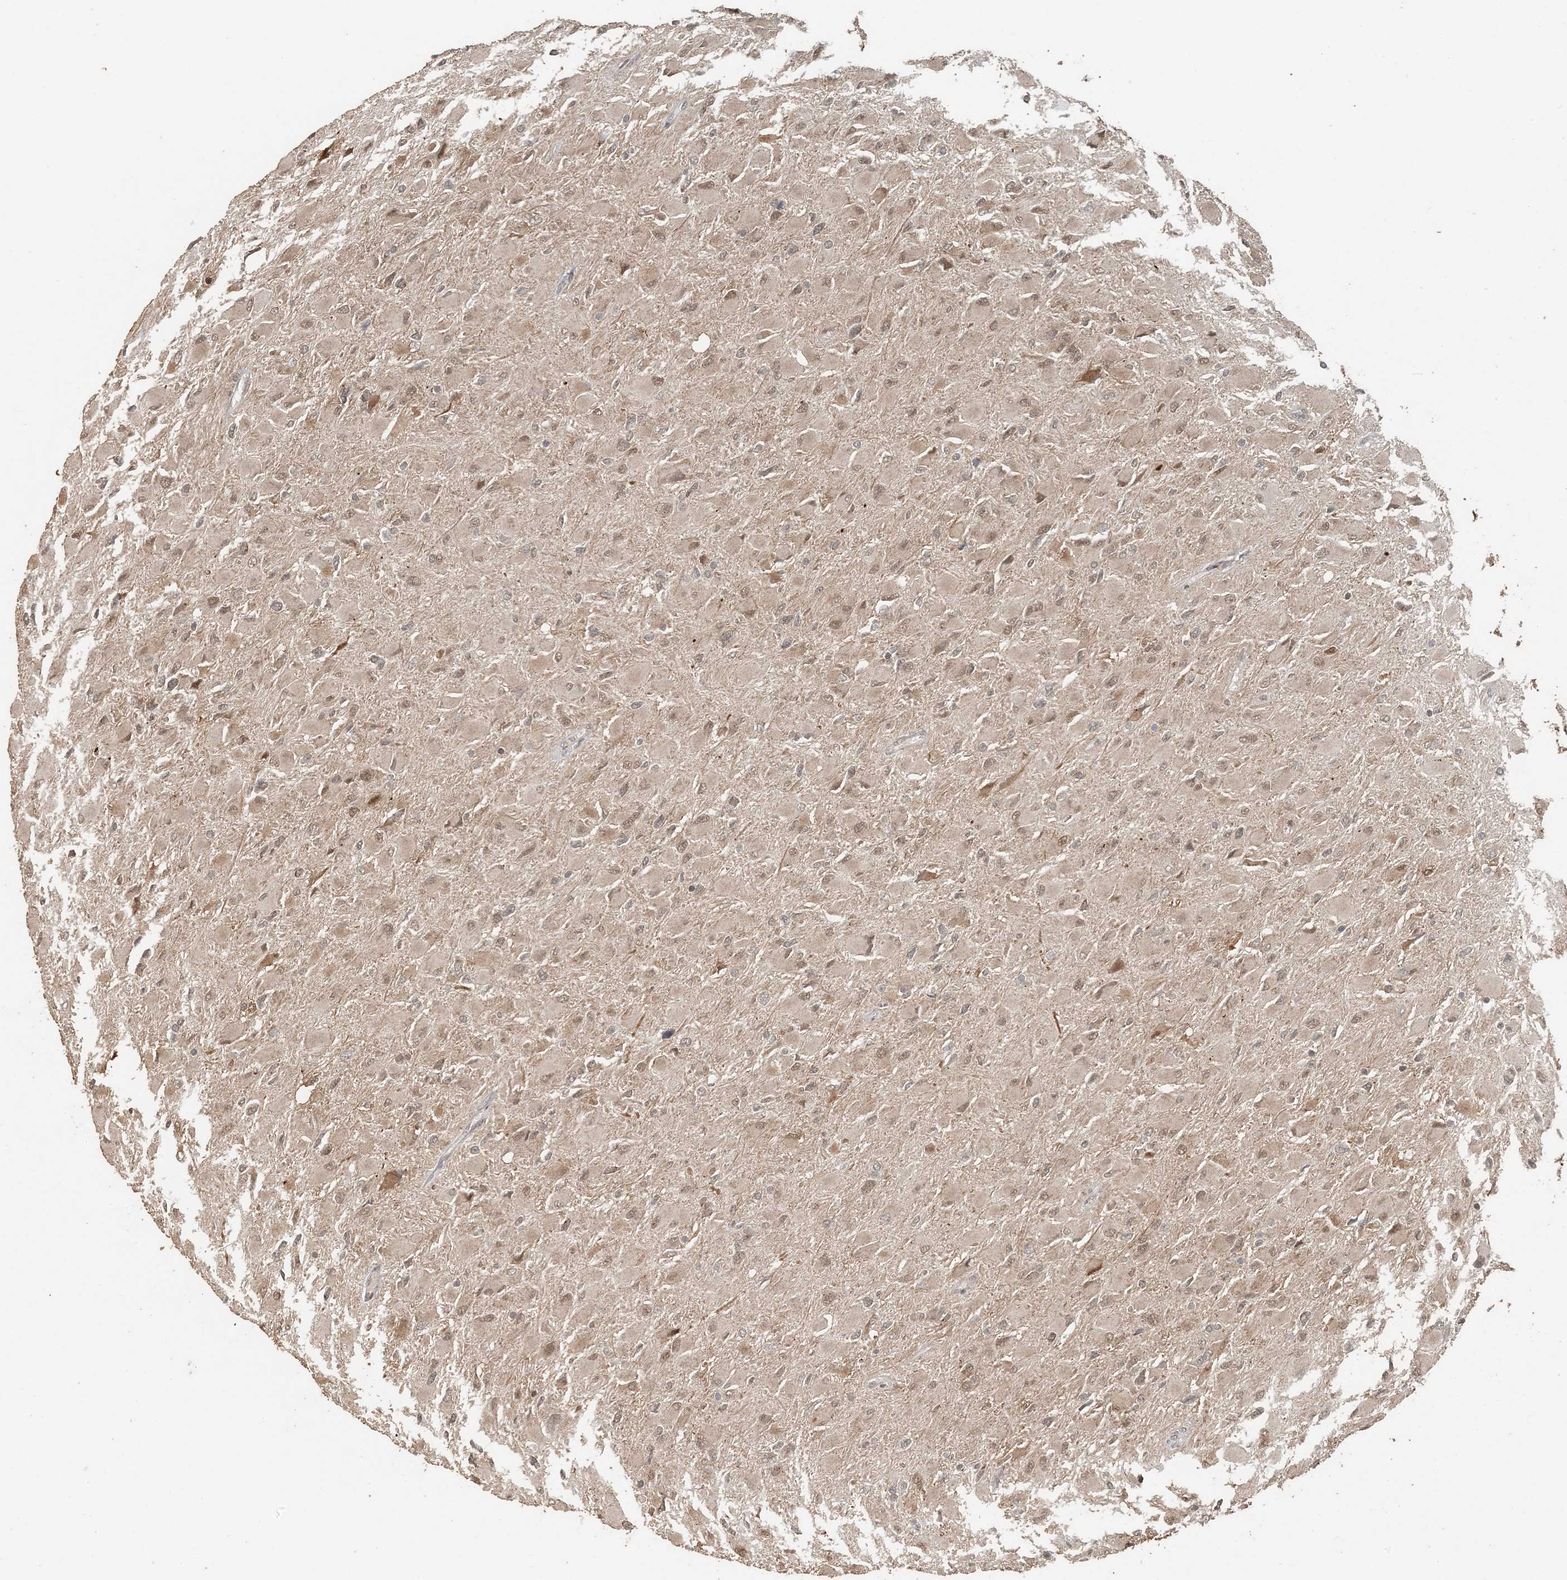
{"staining": {"intensity": "moderate", "quantity": ">75%", "location": "nuclear"}, "tissue": "glioma", "cell_type": "Tumor cells", "image_type": "cancer", "snomed": [{"axis": "morphology", "description": "Glioma, malignant, High grade"}, {"axis": "topography", "description": "Cerebral cortex"}], "caption": "DAB immunohistochemical staining of human malignant glioma (high-grade) displays moderate nuclear protein staining in about >75% of tumor cells.", "gene": "ATP13A2", "patient": {"sex": "female", "age": 36}}